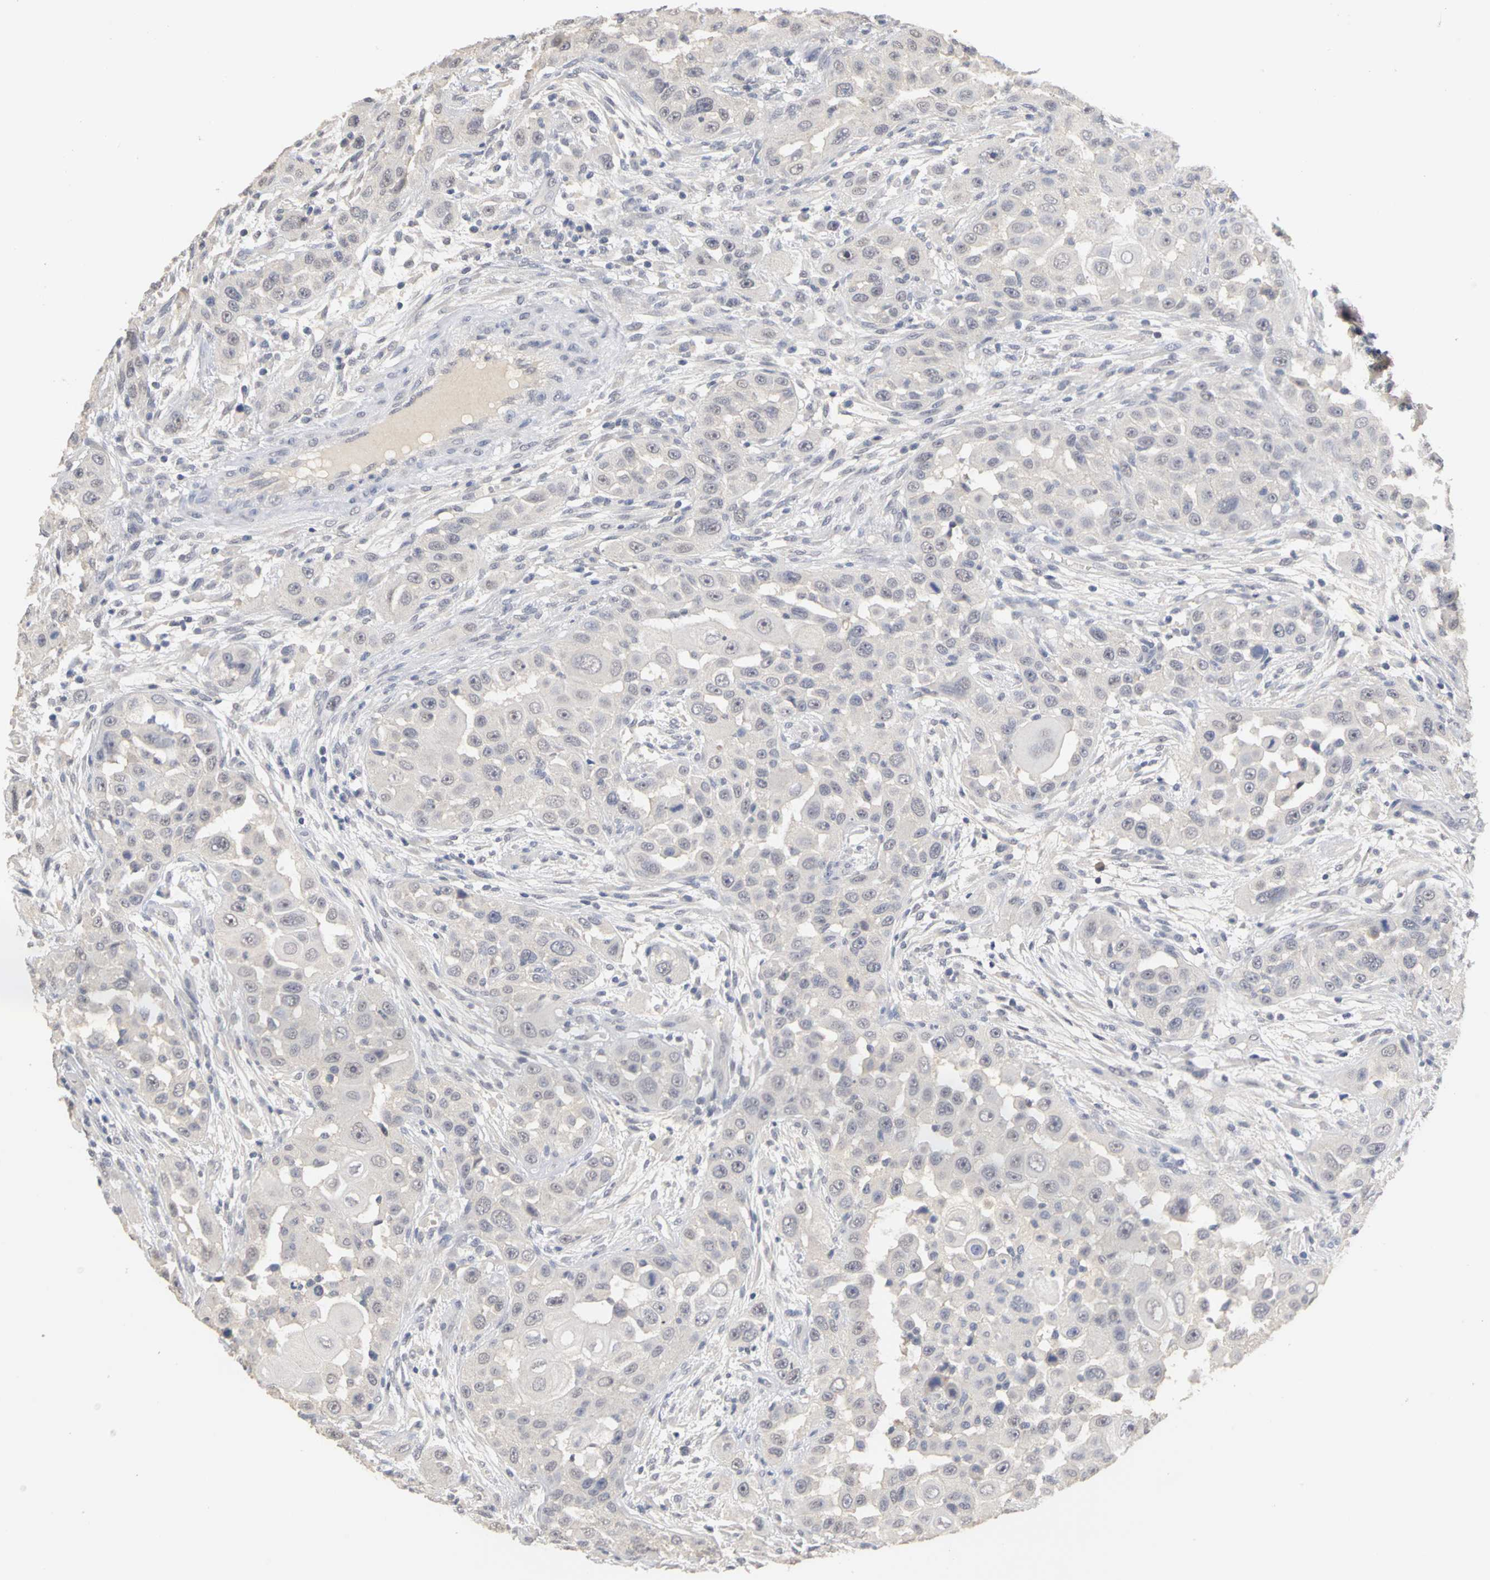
{"staining": {"intensity": "negative", "quantity": "none", "location": "none"}, "tissue": "head and neck cancer", "cell_type": "Tumor cells", "image_type": "cancer", "snomed": [{"axis": "morphology", "description": "Carcinoma, NOS"}, {"axis": "topography", "description": "Head-Neck"}], "caption": "The immunohistochemistry histopathology image has no significant staining in tumor cells of head and neck cancer (carcinoma) tissue.", "gene": "PGR", "patient": {"sex": "male", "age": 87}}